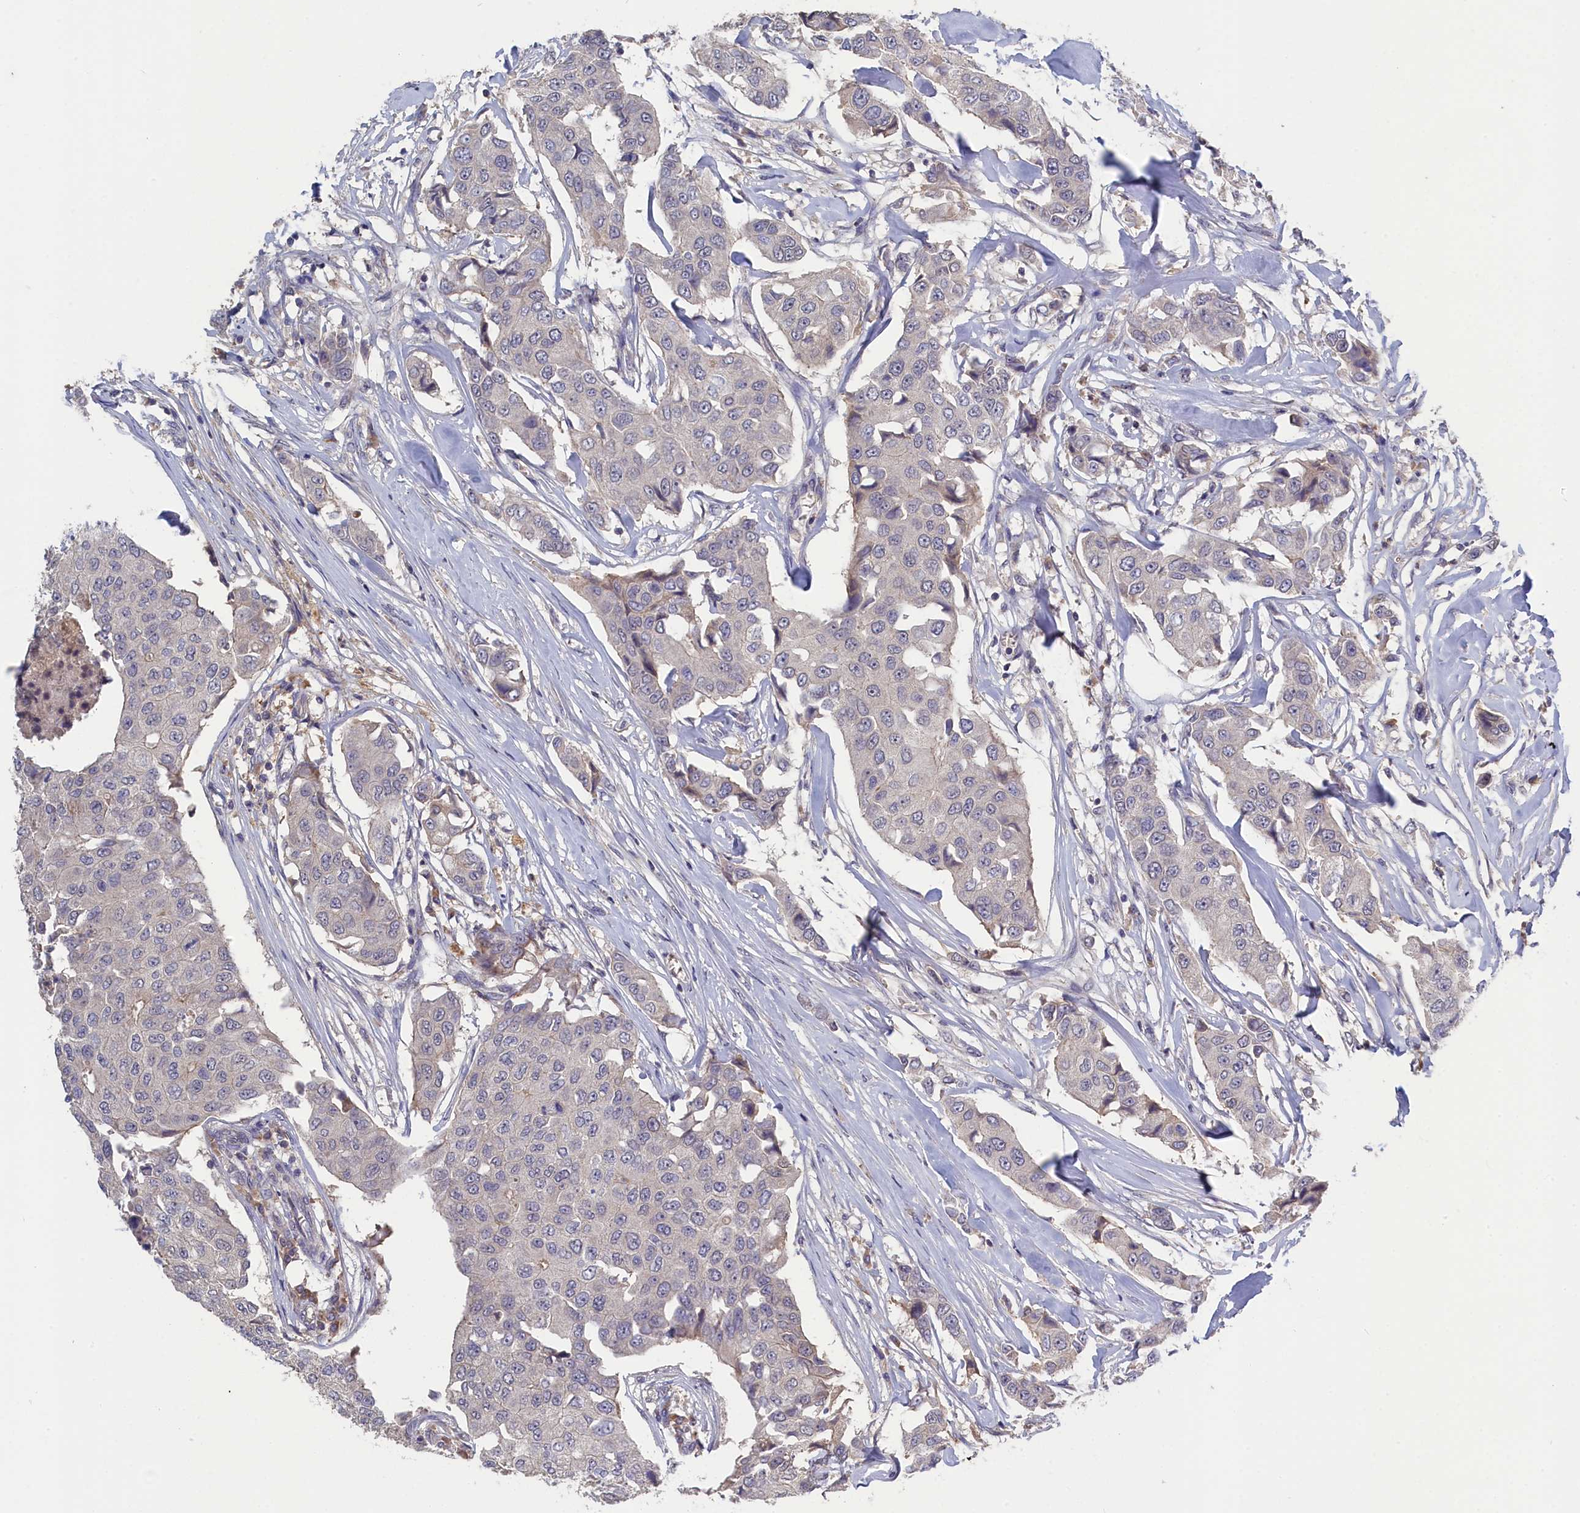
{"staining": {"intensity": "negative", "quantity": "none", "location": "none"}, "tissue": "breast cancer", "cell_type": "Tumor cells", "image_type": "cancer", "snomed": [{"axis": "morphology", "description": "Duct carcinoma"}, {"axis": "topography", "description": "Breast"}], "caption": "IHC photomicrograph of breast cancer (intraductal carcinoma) stained for a protein (brown), which reveals no positivity in tumor cells.", "gene": "CELF5", "patient": {"sex": "female", "age": 80}}